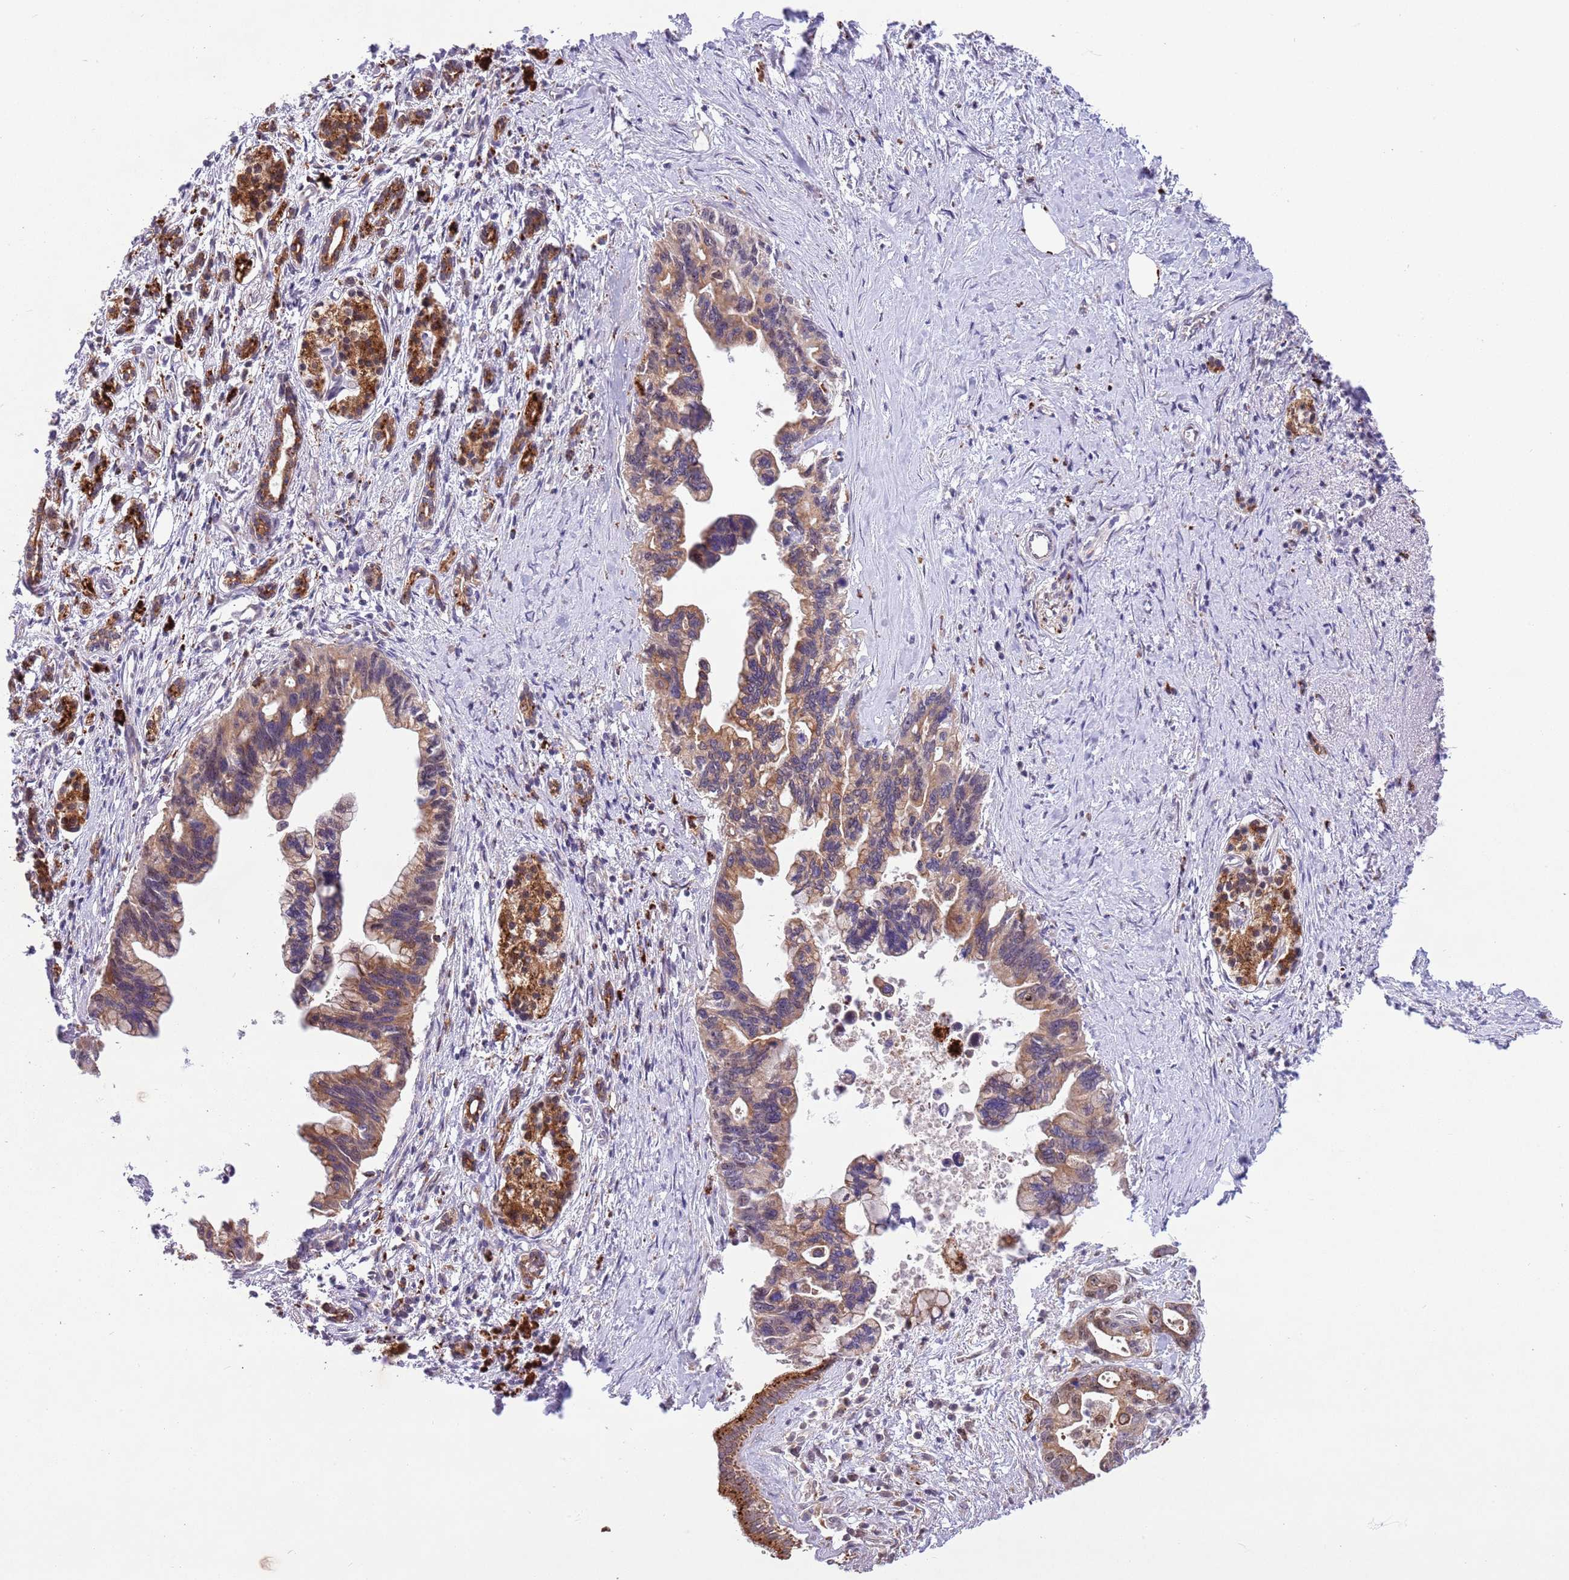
{"staining": {"intensity": "moderate", "quantity": ">75%", "location": "cytoplasmic/membranous"}, "tissue": "pancreatic cancer", "cell_type": "Tumor cells", "image_type": "cancer", "snomed": [{"axis": "morphology", "description": "Adenocarcinoma, NOS"}, {"axis": "topography", "description": "Pancreas"}], "caption": "A micrograph of adenocarcinoma (pancreatic) stained for a protein exhibits moderate cytoplasmic/membranous brown staining in tumor cells. (DAB (3,3'-diaminobenzidine) IHC, brown staining for protein, blue staining for nuclei).", "gene": "TRIM27", "patient": {"sex": "female", "age": 83}}